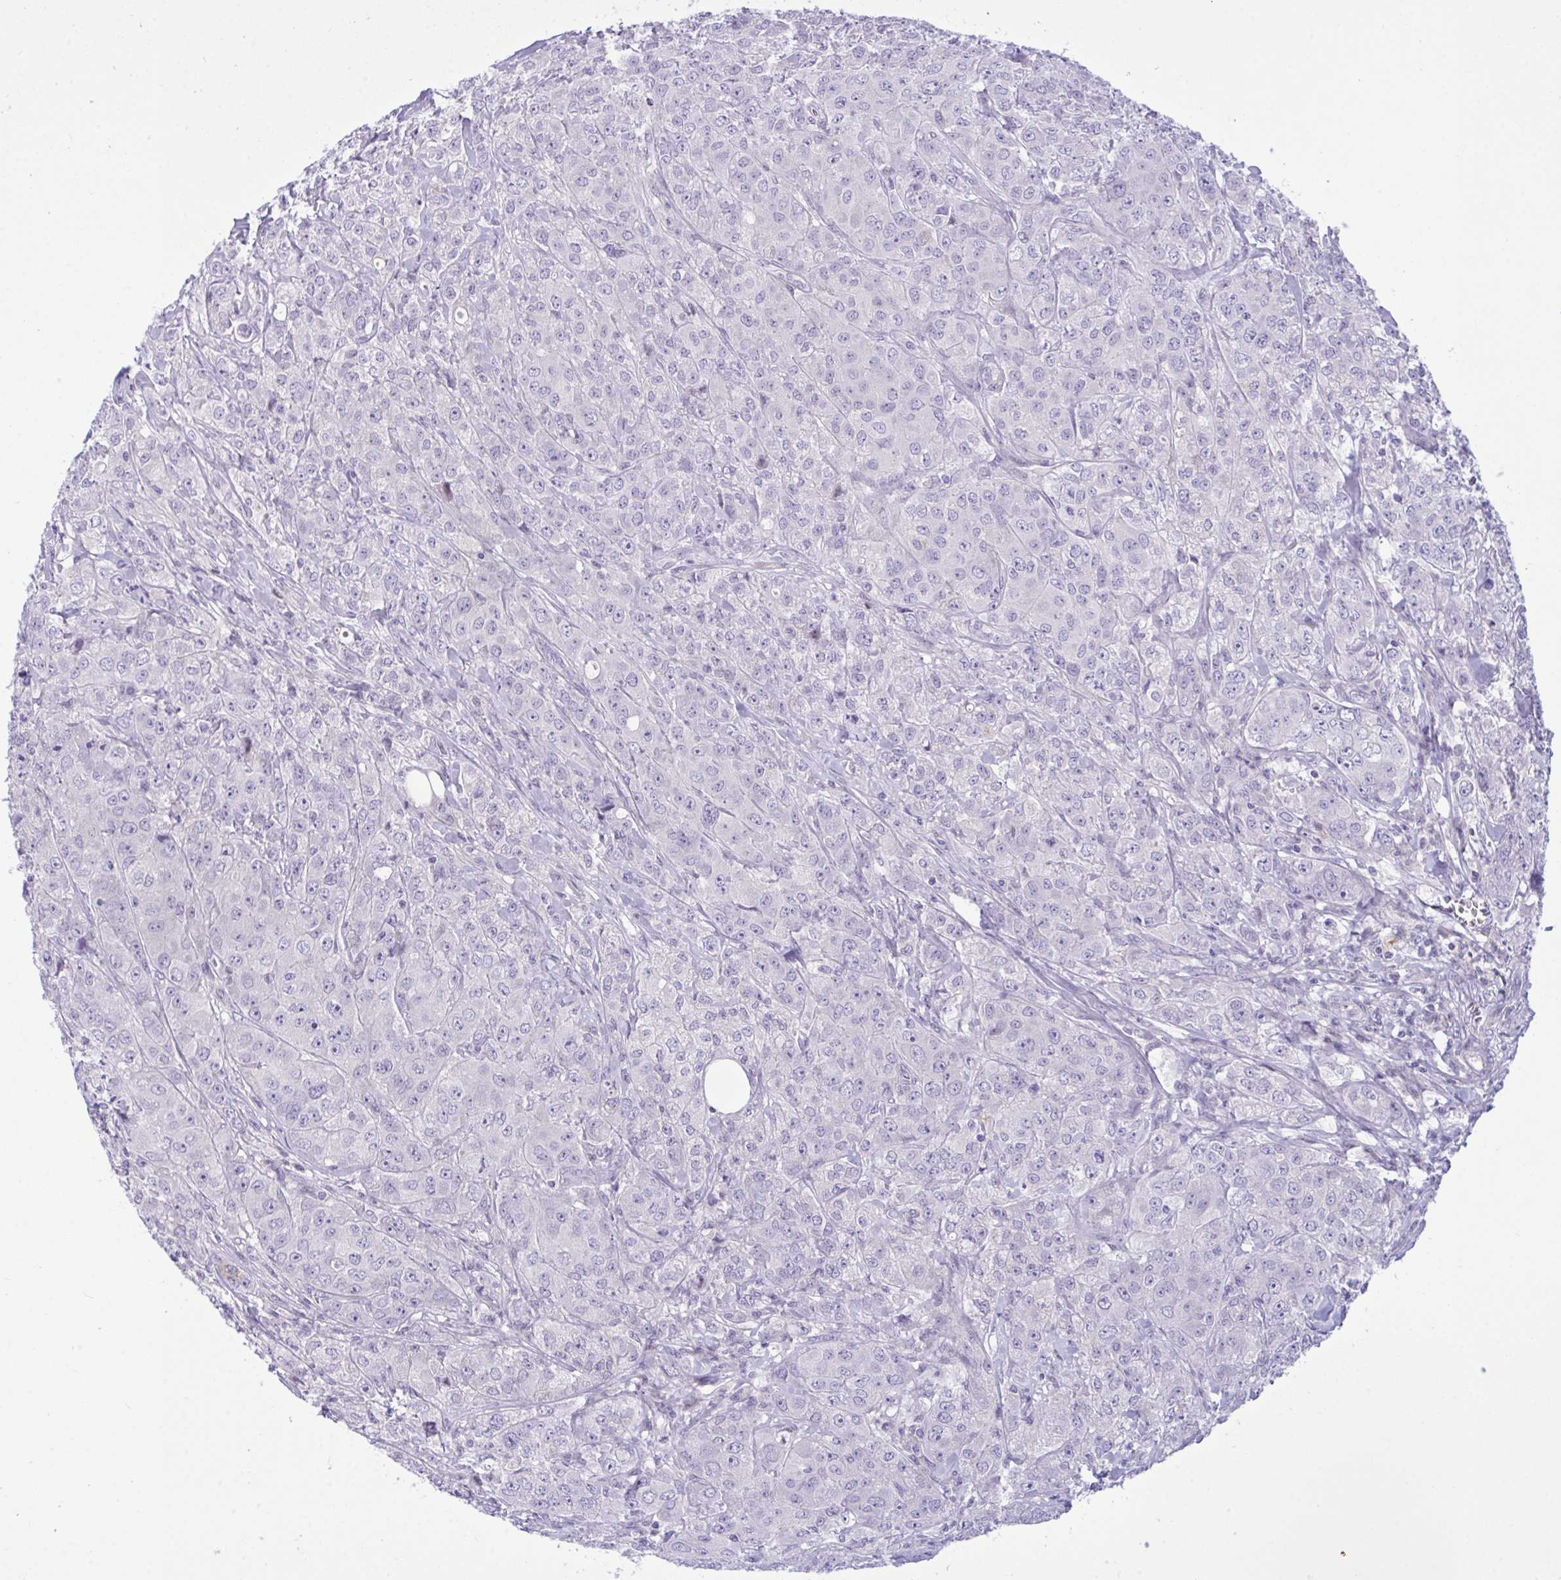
{"staining": {"intensity": "negative", "quantity": "none", "location": "none"}, "tissue": "breast cancer", "cell_type": "Tumor cells", "image_type": "cancer", "snomed": [{"axis": "morphology", "description": "Normal tissue, NOS"}, {"axis": "morphology", "description": "Duct carcinoma"}, {"axis": "topography", "description": "Breast"}], "caption": "High magnification brightfield microscopy of breast cancer stained with DAB (brown) and counterstained with hematoxylin (blue): tumor cells show no significant staining.", "gene": "WDR97", "patient": {"sex": "female", "age": 43}}